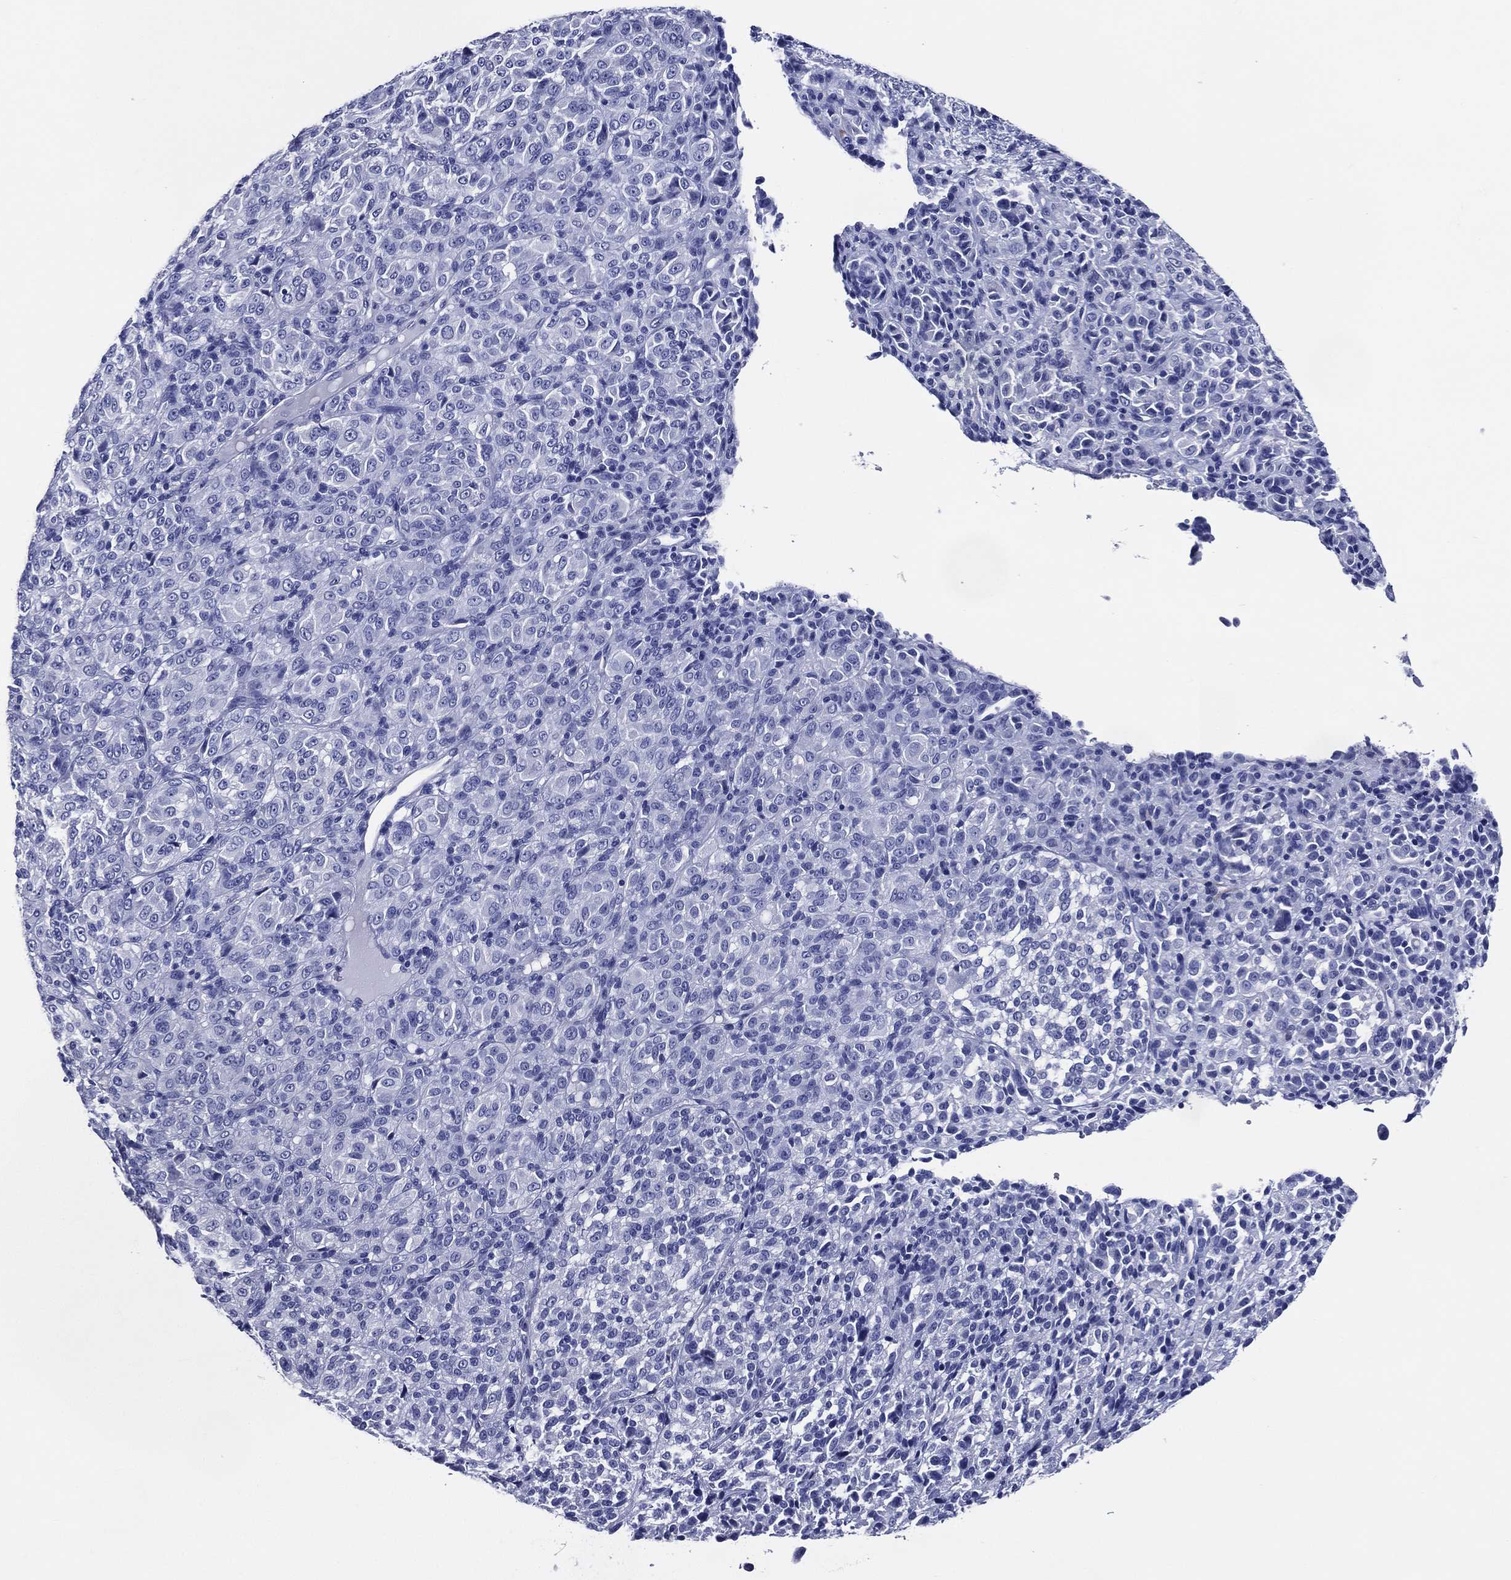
{"staining": {"intensity": "negative", "quantity": "none", "location": "none"}, "tissue": "melanoma", "cell_type": "Tumor cells", "image_type": "cancer", "snomed": [{"axis": "morphology", "description": "Malignant melanoma, Metastatic site"}, {"axis": "topography", "description": "Brain"}], "caption": "This is a photomicrograph of immunohistochemistry (IHC) staining of malignant melanoma (metastatic site), which shows no staining in tumor cells. The staining is performed using DAB brown chromogen with nuclei counter-stained in using hematoxylin.", "gene": "ACE2", "patient": {"sex": "female", "age": 56}}